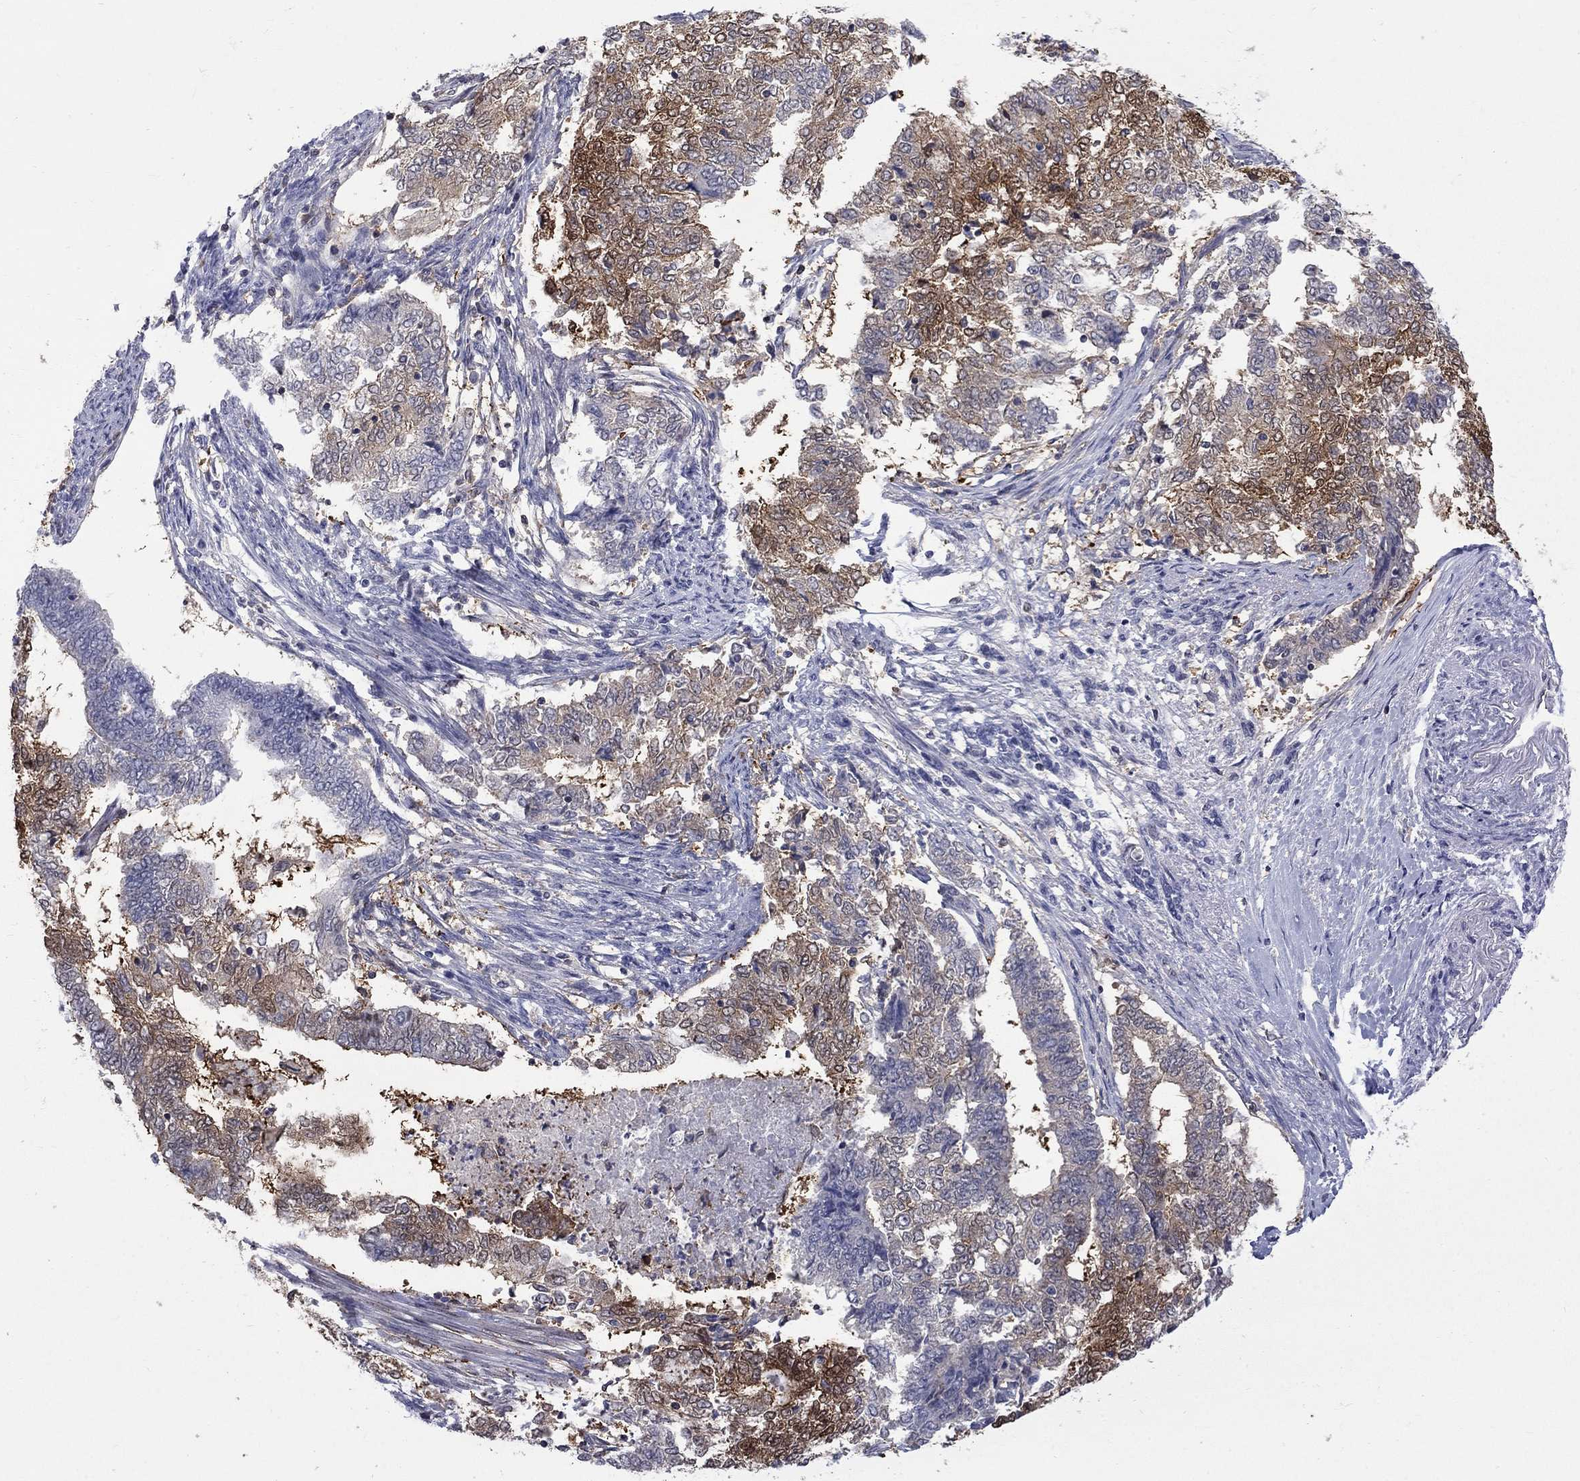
{"staining": {"intensity": "moderate", "quantity": "<25%", "location": "cytoplasmic/membranous"}, "tissue": "endometrial cancer", "cell_type": "Tumor cells", "image_type": "cancer", "snomed": [{"axis": "morphology", "description": "Adenocarcinoma, NOS"}, {"axis": "topography", "description": "Endometrium"}], "caption": "Endometrial cancer was stained to show a protein in brown. There is low levels of moderate cytoplasmic/membranous positivity in about <25% of tumor cells.", "gene": "HKDC1", "patient": {"sex": "female", "age": 65}}